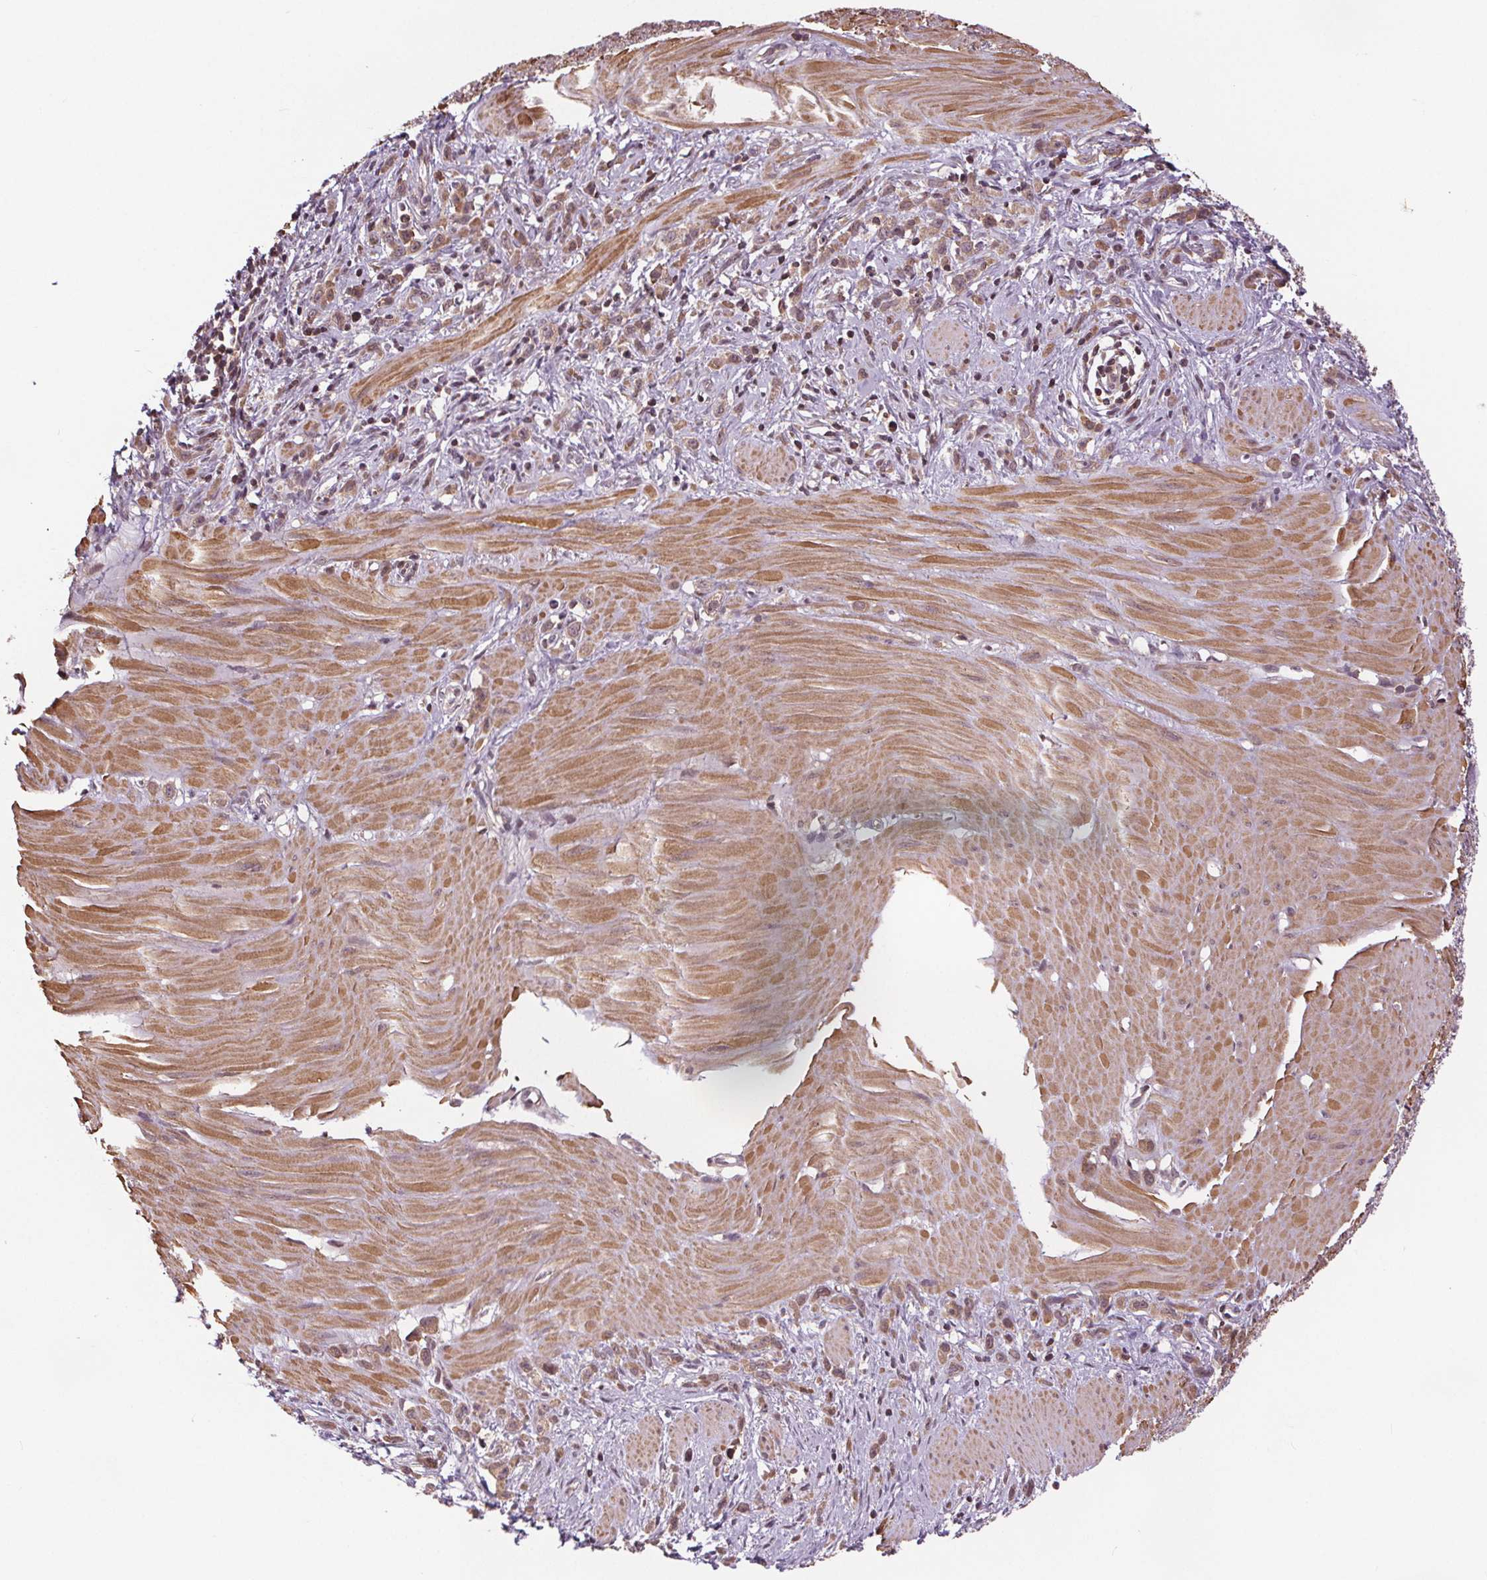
{"staining": {"intensity": "moderate", "quantity": ">75%", "location": "cytoplasmic/membranous,nuclear"}, "tissue": "stomach cancer", "cell_type": "Tumor cells", "image_type": "cancer", "snomed": [{"axis": "morphology", "description": "Adenocarcinoma, NOS"}, {"axis": "topography", "description": "Stomach"}], "caption": "Immunohistochemical staining of human stomach cancer displays moderate cytoplasmic/membranous and nuclear protein expression in about >75% of tumor cells. The protein of interest is stained brown, and the nuclei are stained in blue (DAB (3,3'-diaminobenzidine) IHC with brightfield microscopy, high magnification).", "gene": "HIF1AN", "patient": {"sex": "male", "age": 47}}